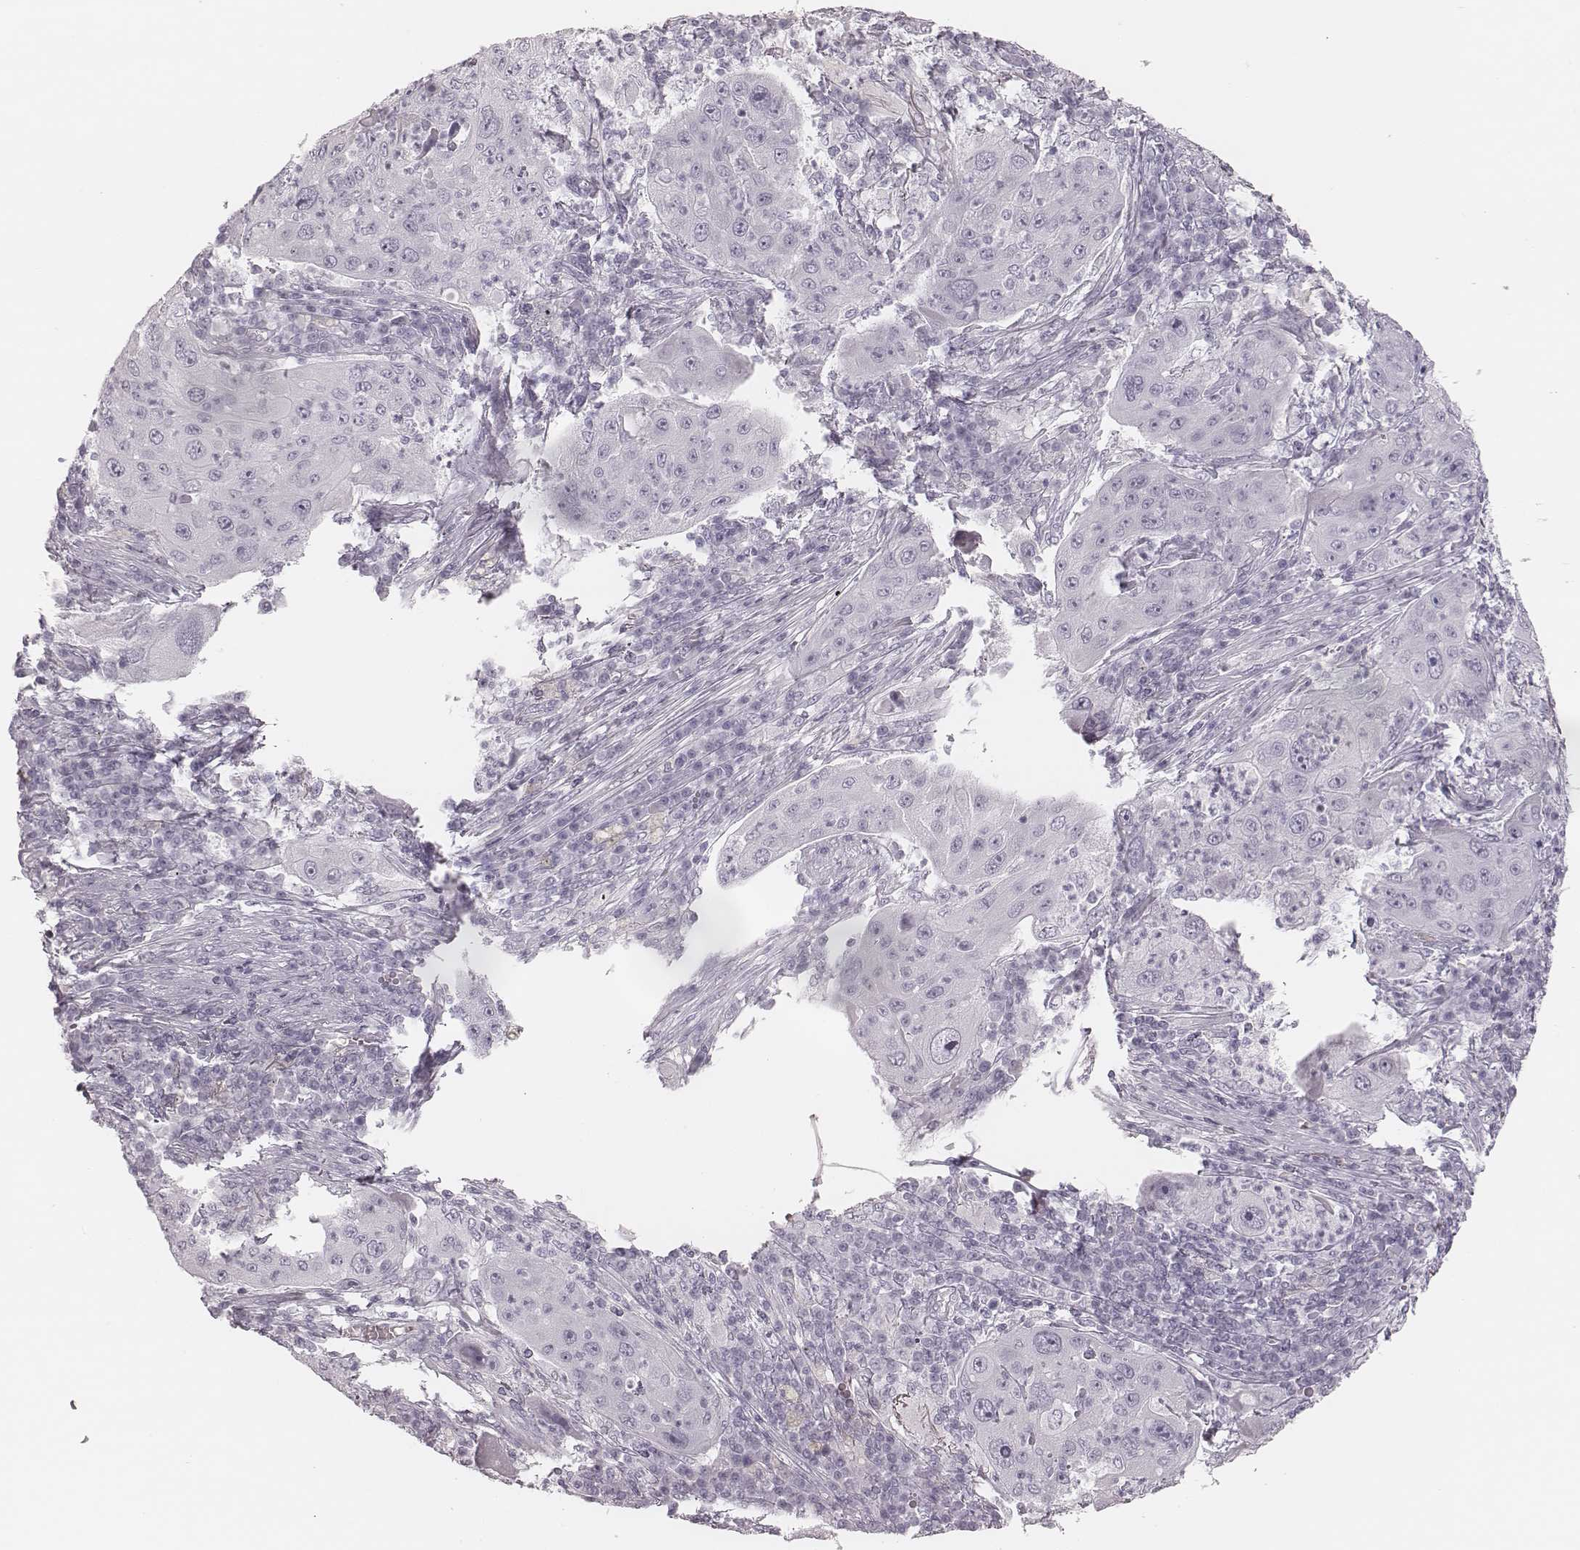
{"staining": {"intensity": "negative", "quantity": "none", "location": "none"}, "tissue": "lung cancer", "cell_type": "Tumor cells", "image_type": "cancer", "snomed": [{"axis": "morphology", "description": "Squamous cell carcinoma, NOS"}, {"axis": "topography", "description": "Lung"}], "caption": "DAB (3,3'-diaminobenzidine) immunohistochemical staining of human squamous cell carcinoma (lung) reveals no significant expression in tumor cells.", "gene": "MSX1", "patient": {"sex": "female", "age": 59}}